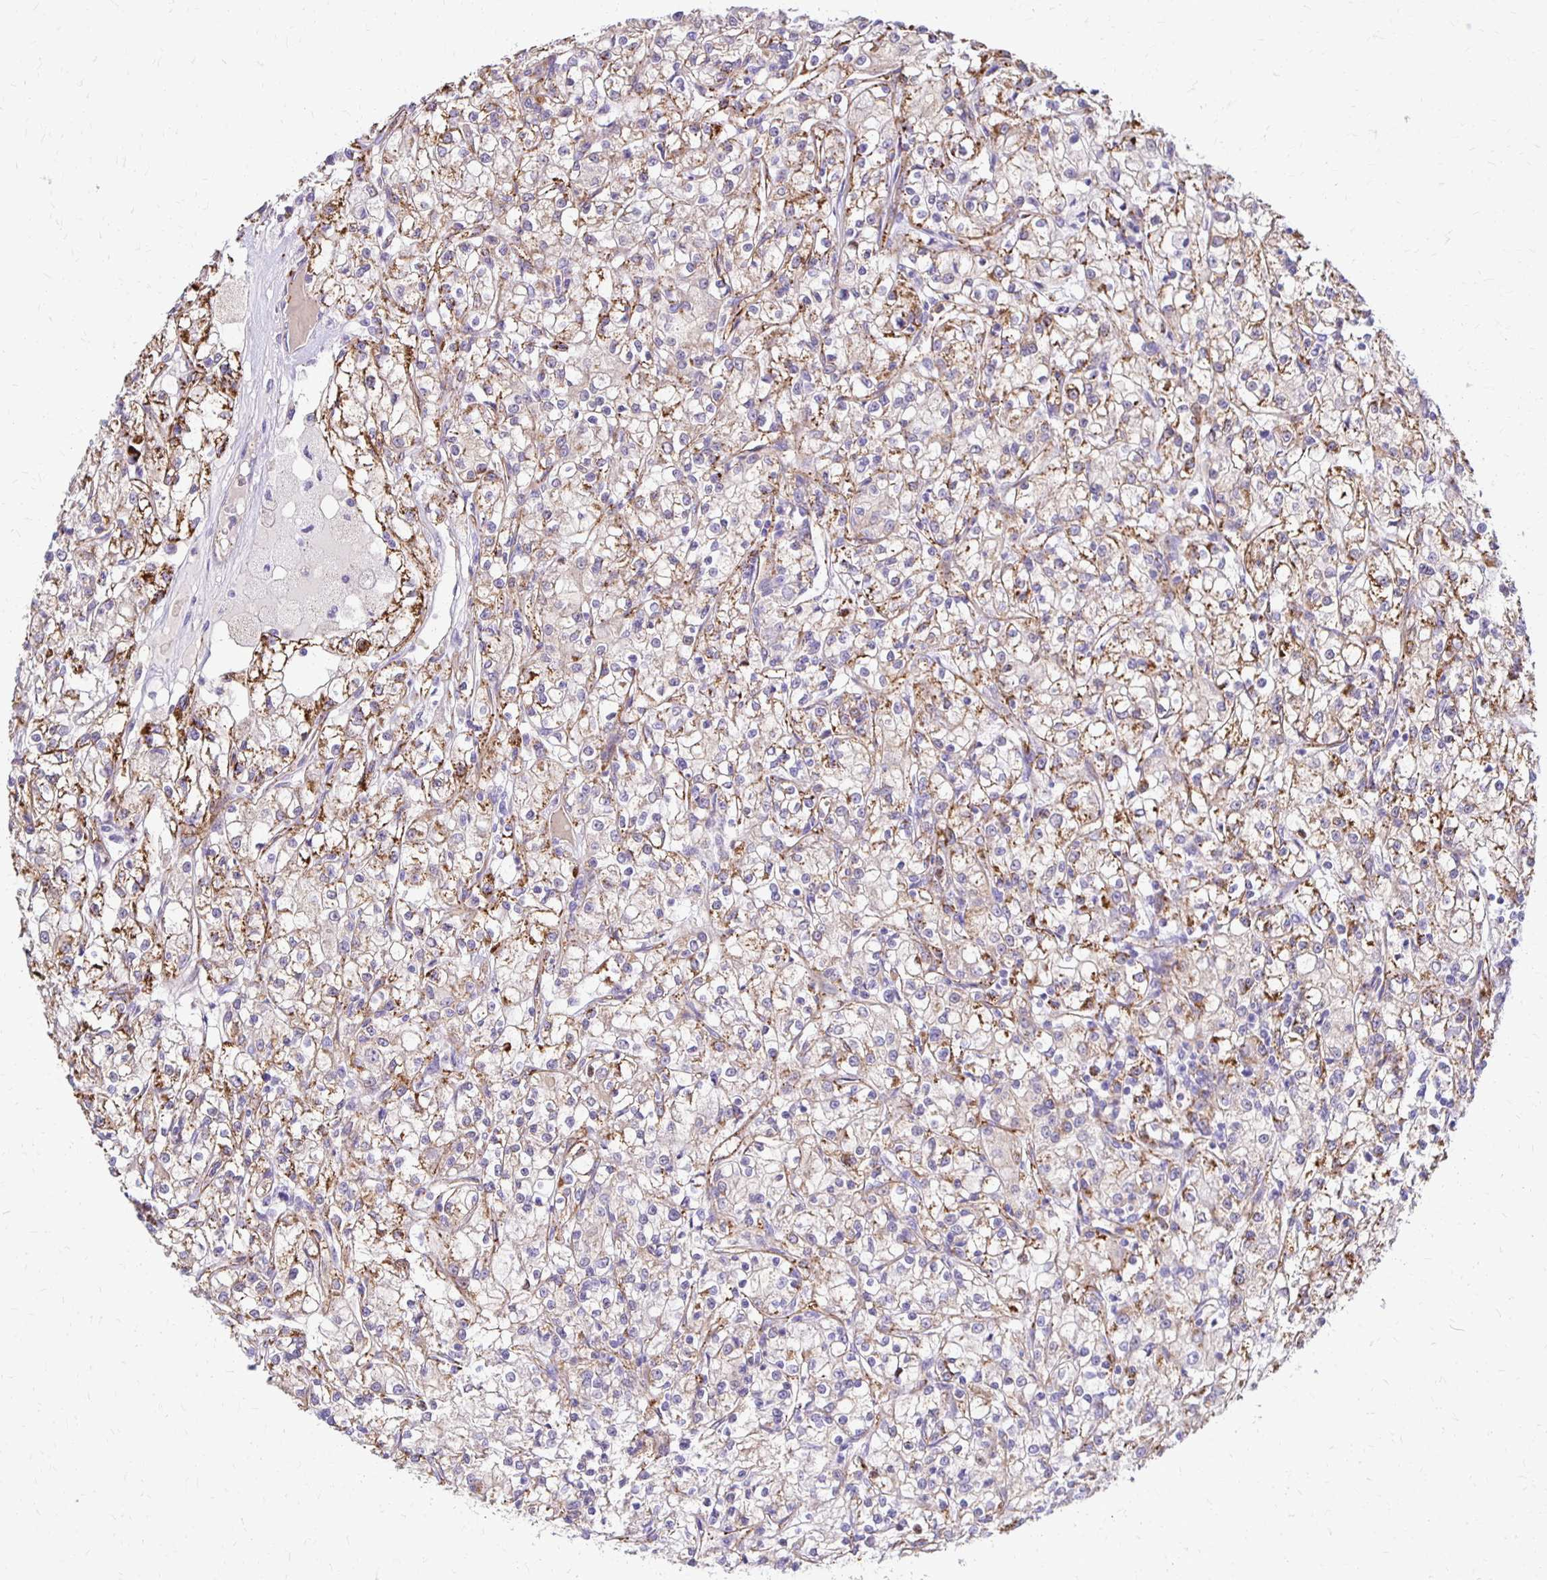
{"staining": {"intensity": "weak", "quantity": "25%-75%", "location": "cytoplasmic/membranous"}, "tissue": "renal cancer", "cell_type": "Tumor cells", "image_type": "cancer", "snomed": [{"axis": "morphology", "description": "Adenocarcinoma, NOS"}, {"axis": "topography", "description": "Kidney"}], "caption": "About 25%-75% of tumor cells in renal adenocarcinoma exhibit weak cytoplasmic/membranous protein staining as visualized by brown immunohistochemical staining.", "gene": "TTYH1", "patient": {"sex": "female", "age": 59}}